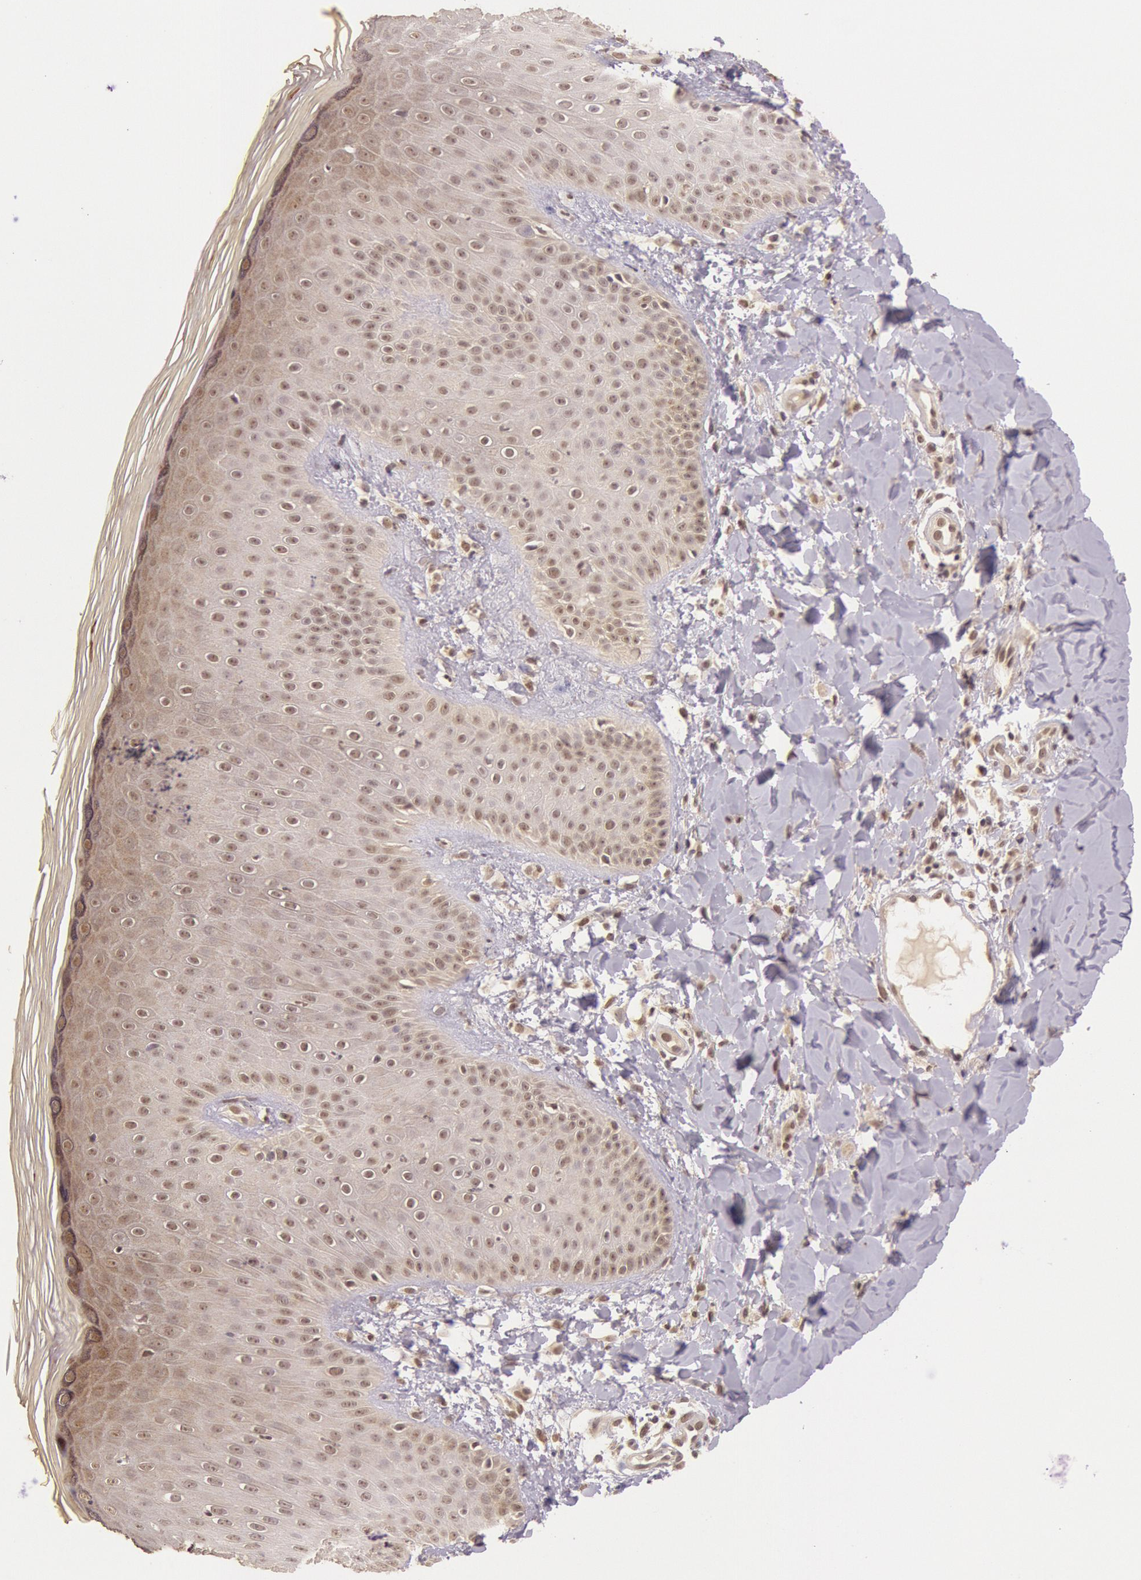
{"staining": {"intensity": "moderate", "quantity": "25%-75%", "location": "cytoplasmic/membranous,nuclear"}, "tissue": "skin", "cell_type": "Epidermal cells", "image_type": "normal", "snomed": [{"axis": "morphology", "description": "Normal tissue, NOS"}, {"axis": "morphology", "description": "Inflammation, NOS"}, {"axis": "topography", "description": "Soft tissue"}, {"axis": "topography", "description": "Anal"}], "caption": "Protein expression analysis of normal skin demonstrates moderate cytoplasmic/membranous,nuclear expression in approximately 25%-75% of epidermal cells.", "gene": "RTL10", "patient": {"sex": "female", "age": 15}}